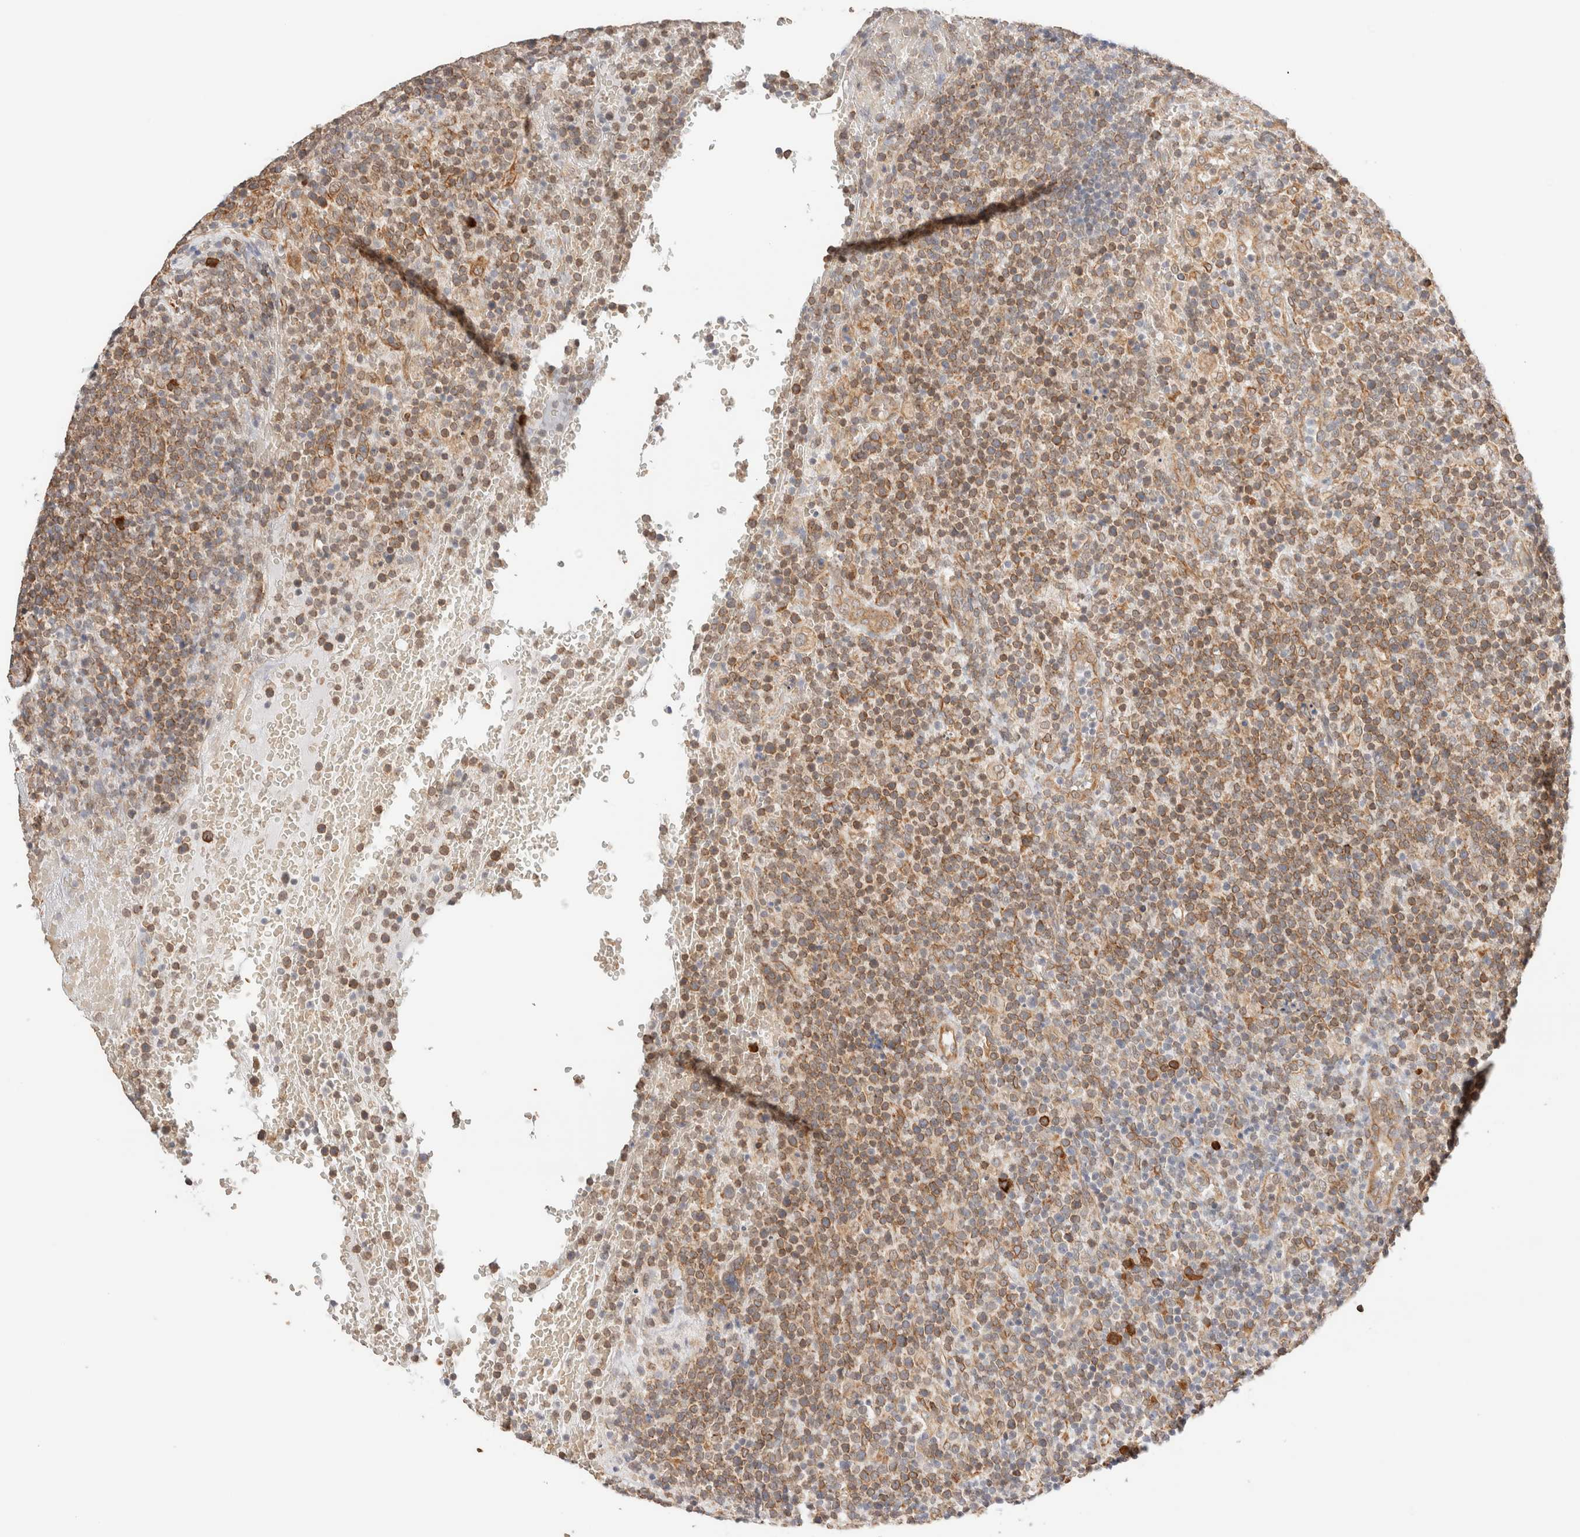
{"staining": {"intensity": "moderate", "quantity": ">75%", "location": "cytoplasmic/membranous"}, "tissue": "lymphoma", "cell_type": "Tumor cells", "image_type": "cancer", "snomed": [{"axis": "morphology", "description": "Malignant lymphoma, non-Hodgkin's type, High grade"}, {"axis": "topography", "description": "Lymph node"}], "caption": "DAB (3,3'-diaminobenzidine) immunohistochemical staining of human high-grade malignant lymphoma, non-Hodgkin's type shows moderate cytoplasmic/membranous protein positivity in about >75% of tumor cells. (DAB (3,3'-diaminobenzidine) = brown stain, brightfield microscopy at high magnification).", "gene": "SYVN1", "patient": {"sex": "male", "age": 61}}